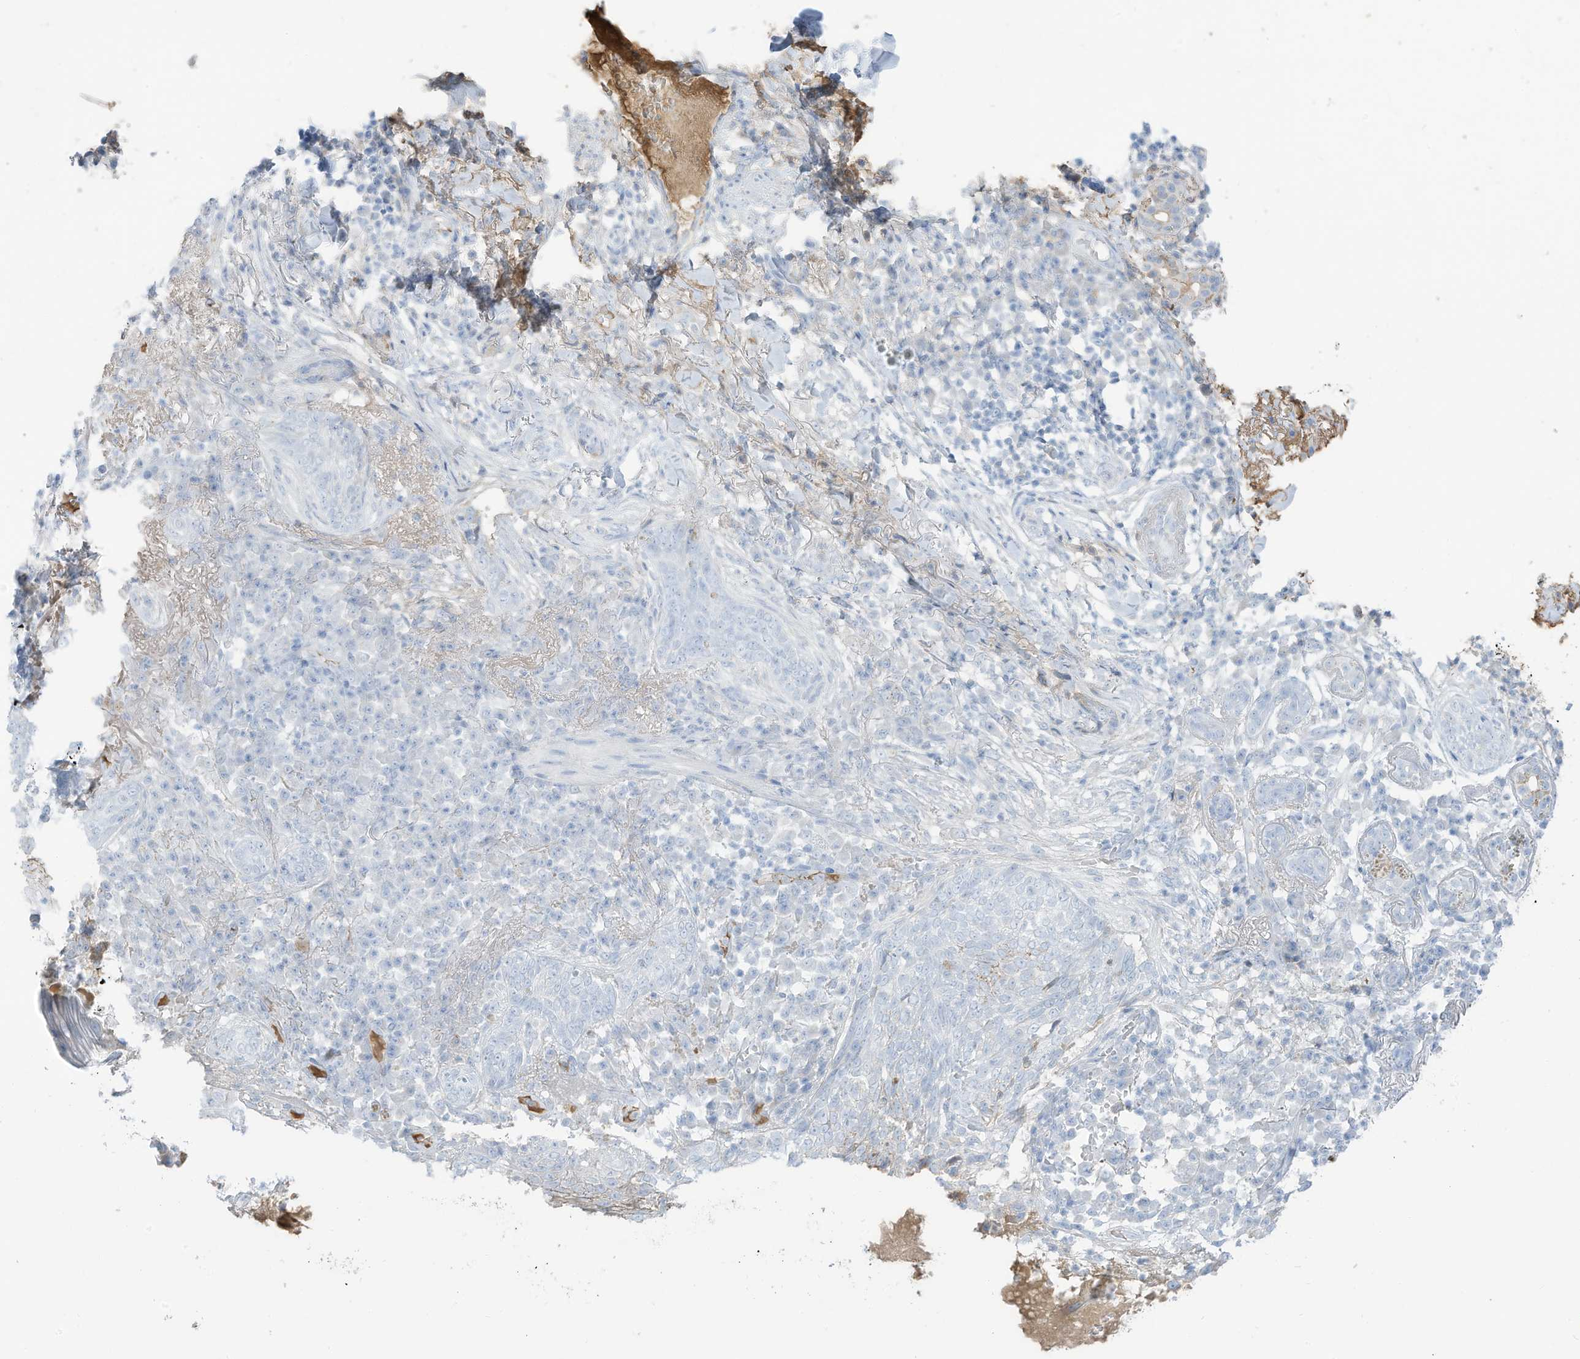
{"staining": {"intensity": "negative", "quantity": "none", "location": "none"}, "tissue": "skin cancer", "cell_type": "Tumor cells", "image_type": "cancer", "snomed": [{"axis": "morphology", "description": "Basal cell carcinoma"}, {"axis": "topography", "description": "Skin"}], "caption": "DAB (3,3'-diaminobenzidine) immunohistochemical staining of skin cancer displays no significant staining in tumor cells. (DAB (3,3'-diaminobenzidine) immunohistochemistry (IHC), high magnification).", "gene": "HSD17B13", "patient": {"sex": "male", "age": 85}}